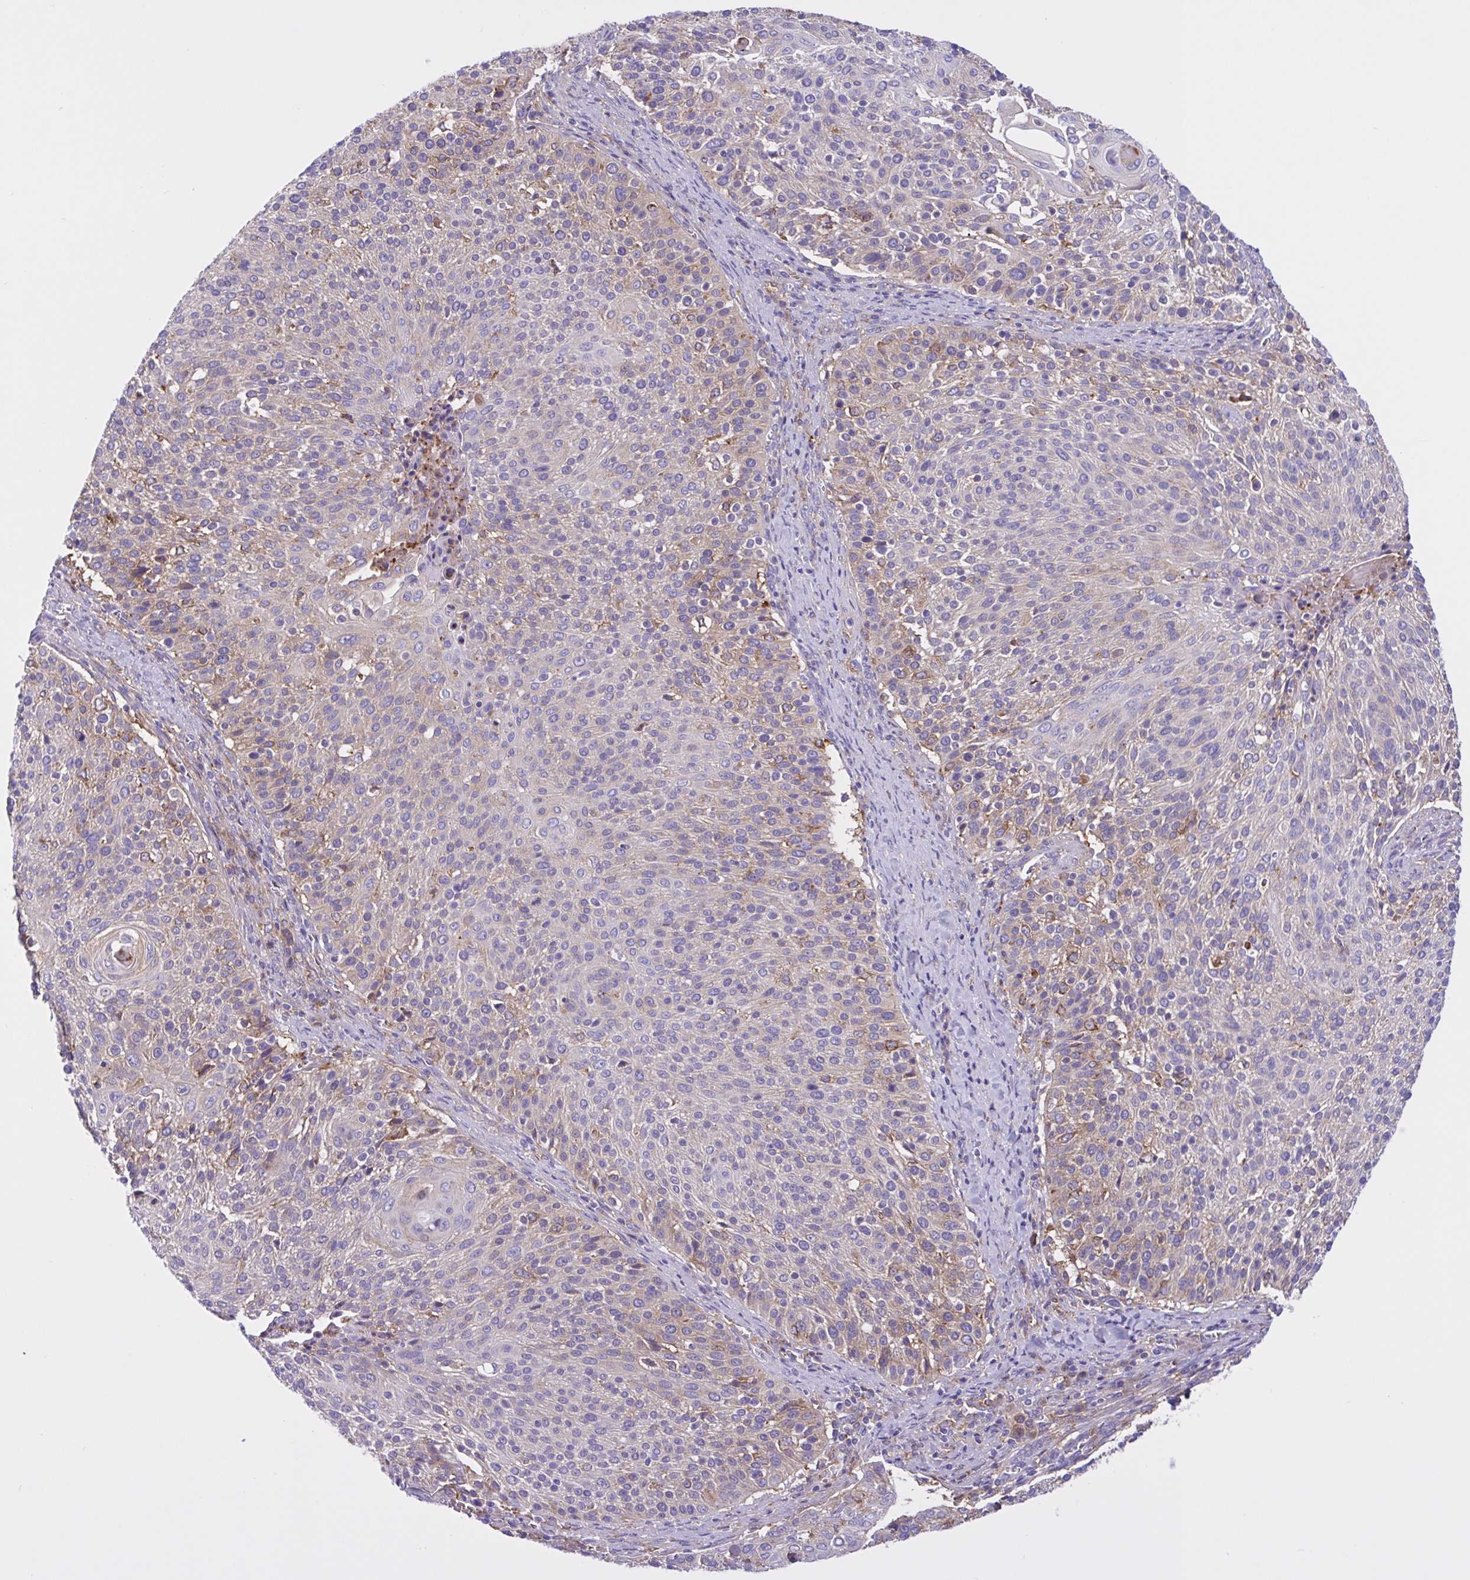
{"staining": {"intensity": "weak", "quantity": "<25%", "location": "cytoplasmic/membranous"}, "tissue": "cervical cancer", "cell_type": "Tumor cells", "image_type": "cancer", "snomed": [{"axis": "morphology", "description": "Squamous cell carcinoma, NOS"}, {"axis": "topography", "description": "Cervix"}], "caption": "The IHC image has no significant positivity in tumor cells of cervical cancer tissue.", "gene": "OR51M1", "patient": {"sex": "female", "age": 31}}